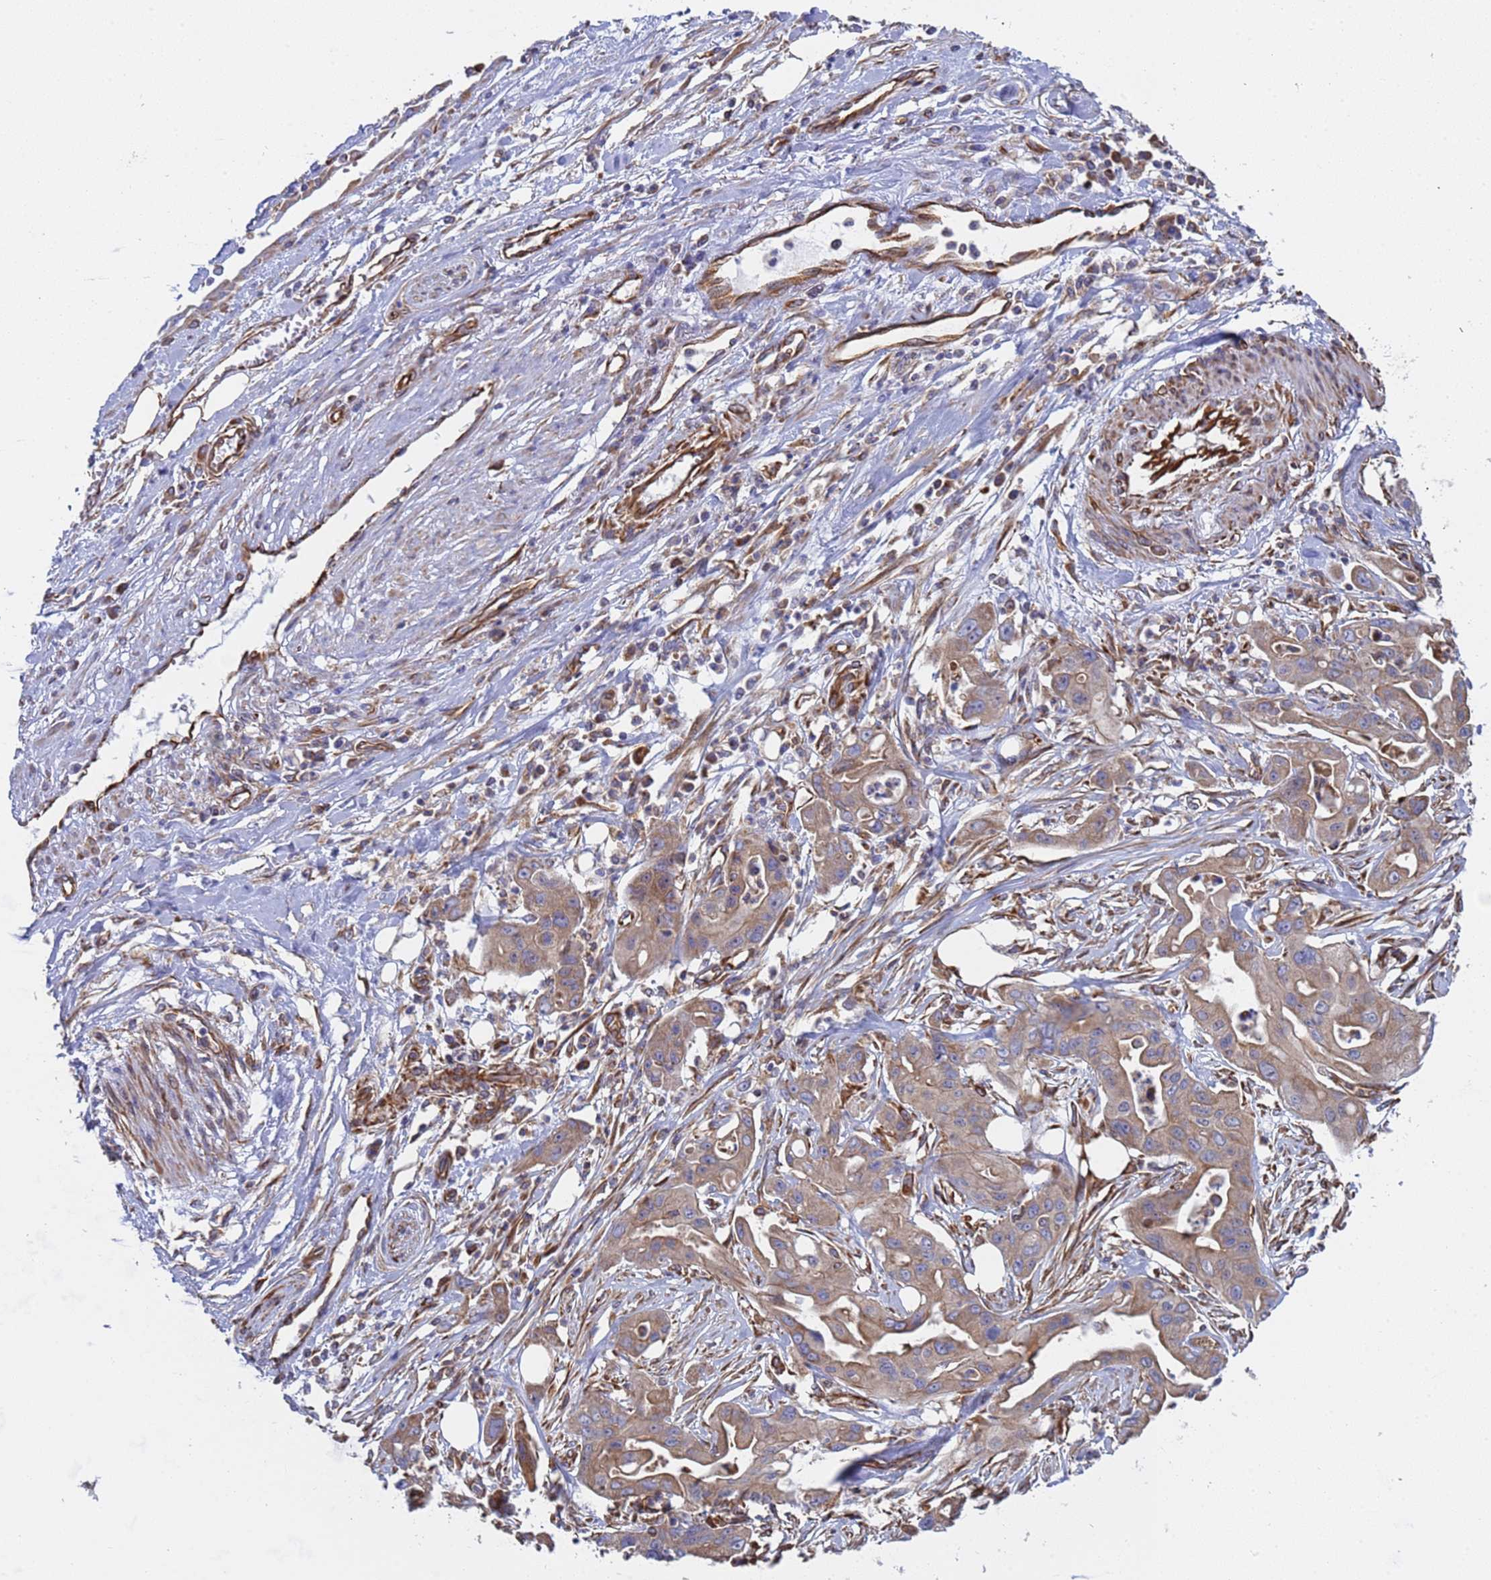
{"staining": {"intensity": "weak", "quantity": "25%-75%", "location": "cytoplasmic/membranous"}, "tissue": "ovarian cancer", "cell_type": "Tumor cells", "image_type": "cancer", "snomed": [{"axis": "morphology", "description": "Cystadenocarcinoma, mucinous, NOS"}, {"axis": "topography", "description": "Ovary"}], "caption": "An image of human ovarian mucinous cystadenocarcinoma stained for a protein shows weak cytoplasmic/membranous brown staining in tumor cells. The staining was performed using DAB, with brown indicating positive protein expression. Nuclei are stained blue with hematoxylin.", "gene": "NUDT12", "patient": {"sex": "female", "age": 70}}